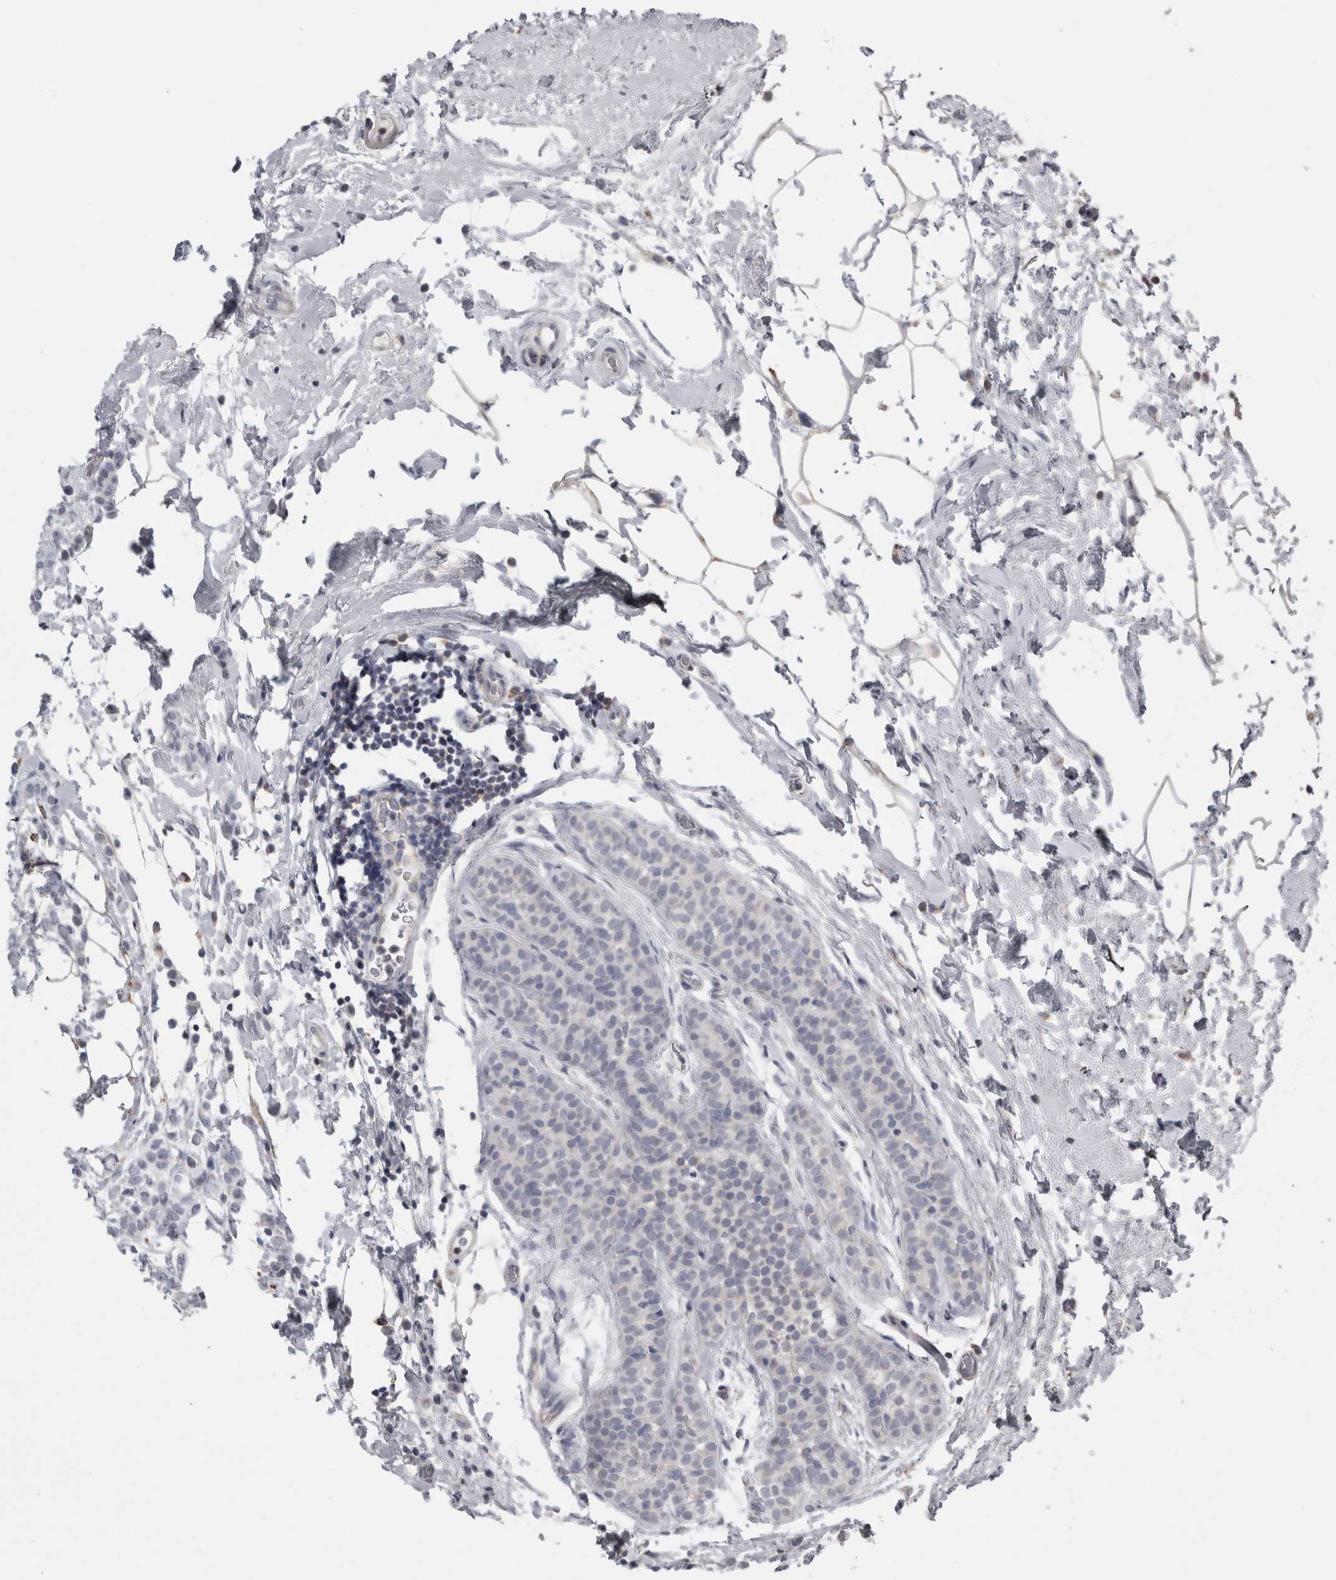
{"staining": {"intensity": "negative", "quantity": "none", "location": "none"}, "tissue": "breast cancer", "cell_type": "Tumor cells", "image_type": "cancer", "snomed": [{"axis": "morphology", "description": "Lobular carcinoma"}, {"axis": "topography", "description": "Breast"}], "caption": "An image of lobular carcinoma (breast) stained for a protein displays no brown staining in tumor cells. The staining was performed using DAB to visualize the protein expression in brown, while the nuclei were stained in blue with hematoxylin (Magnification: 20x).", "gene": "TCAP", "patient": {"sex": "female", "age": 50}}